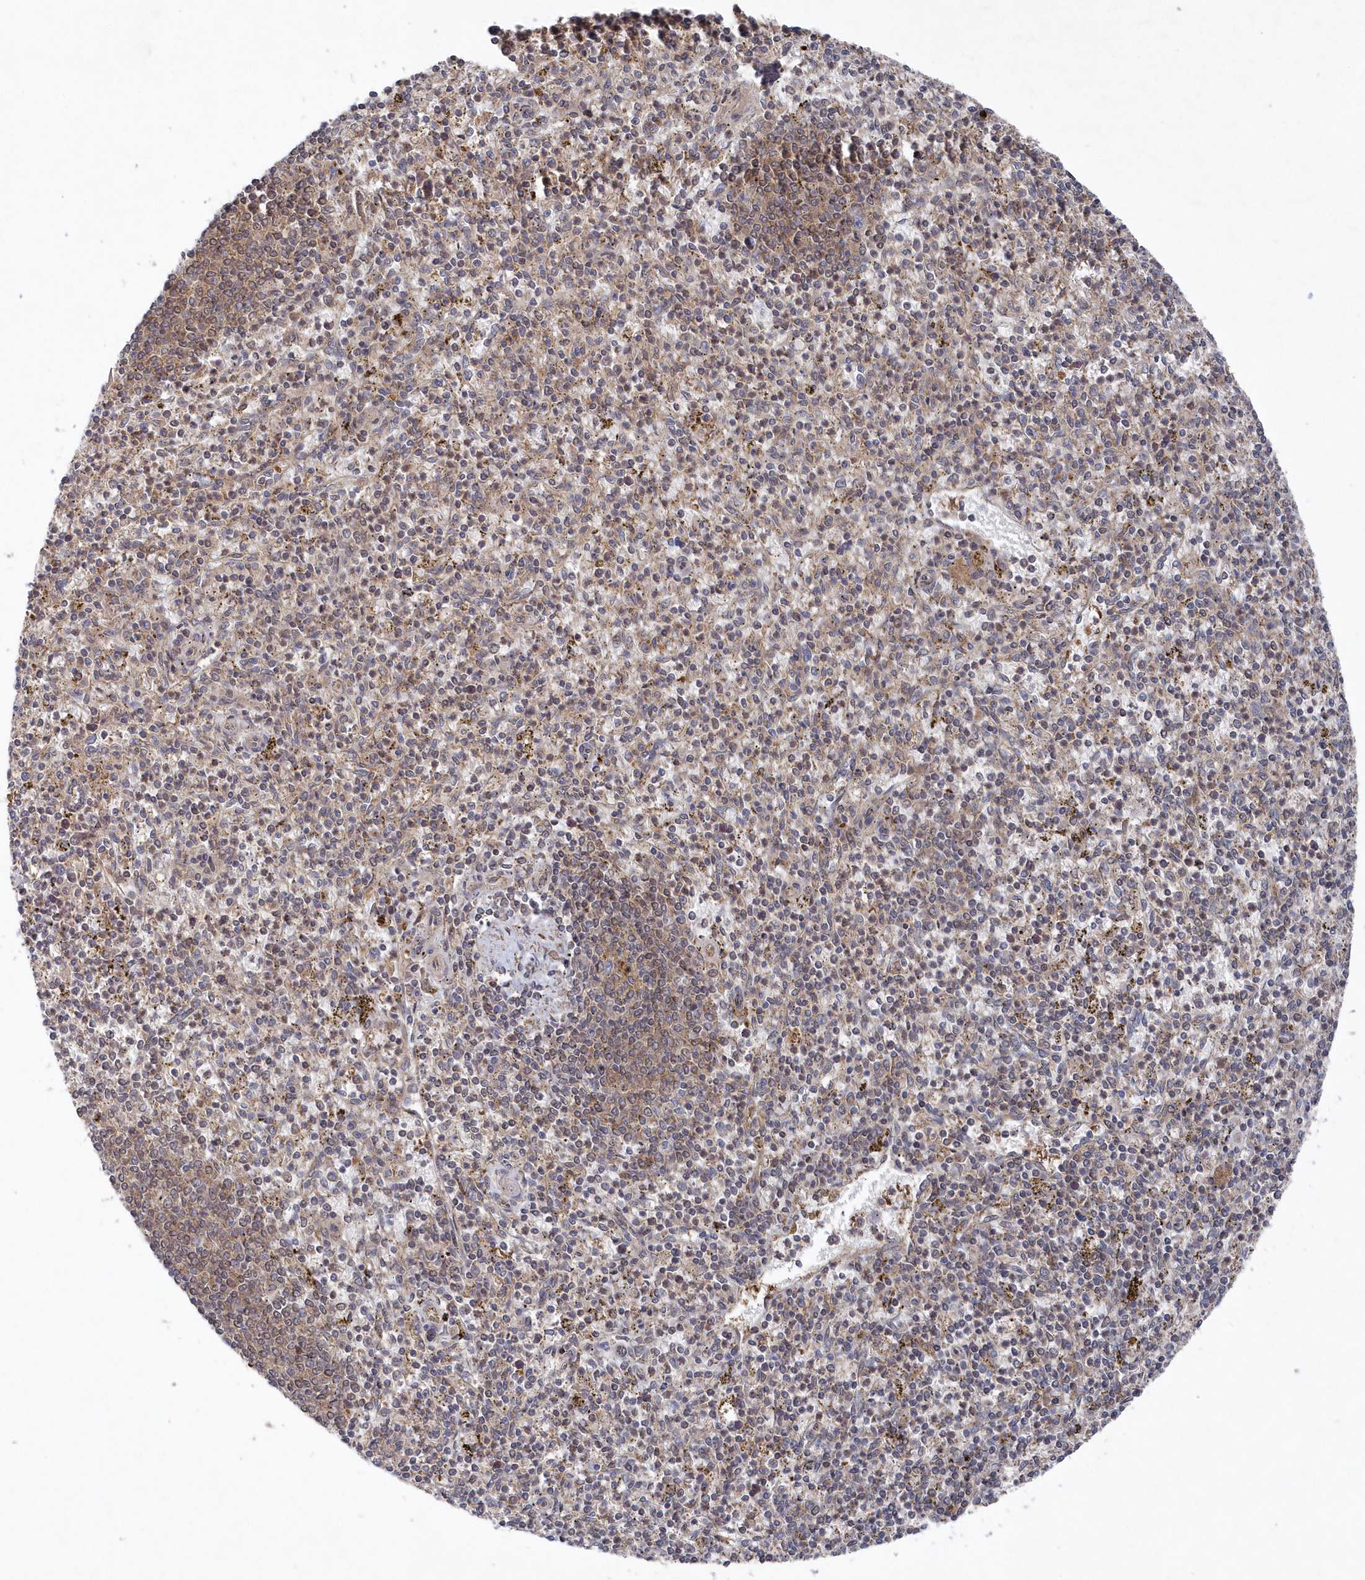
{"staining": {"intensity": "moderate", "quantity": "25%-75%", "location": "cytoplasmic/membranous"}, "tissue": "spleen", "cell_type": "Cells in red pulp", "image_type": "normal", "snomed": [{"axis": "morphology", "description": "Normal tissue, NOS"}, {"axis": "topography", "description": "Spleen"}], "caption": "Immunohistochemical staining of benign human spleen demonstrates medium levels of moderate cytoplasmic/membranous expression in about 25%-75% of cells in red pulp.", "gene": "ASNSD1", "patient": {"sex": "male", "age": 72}}